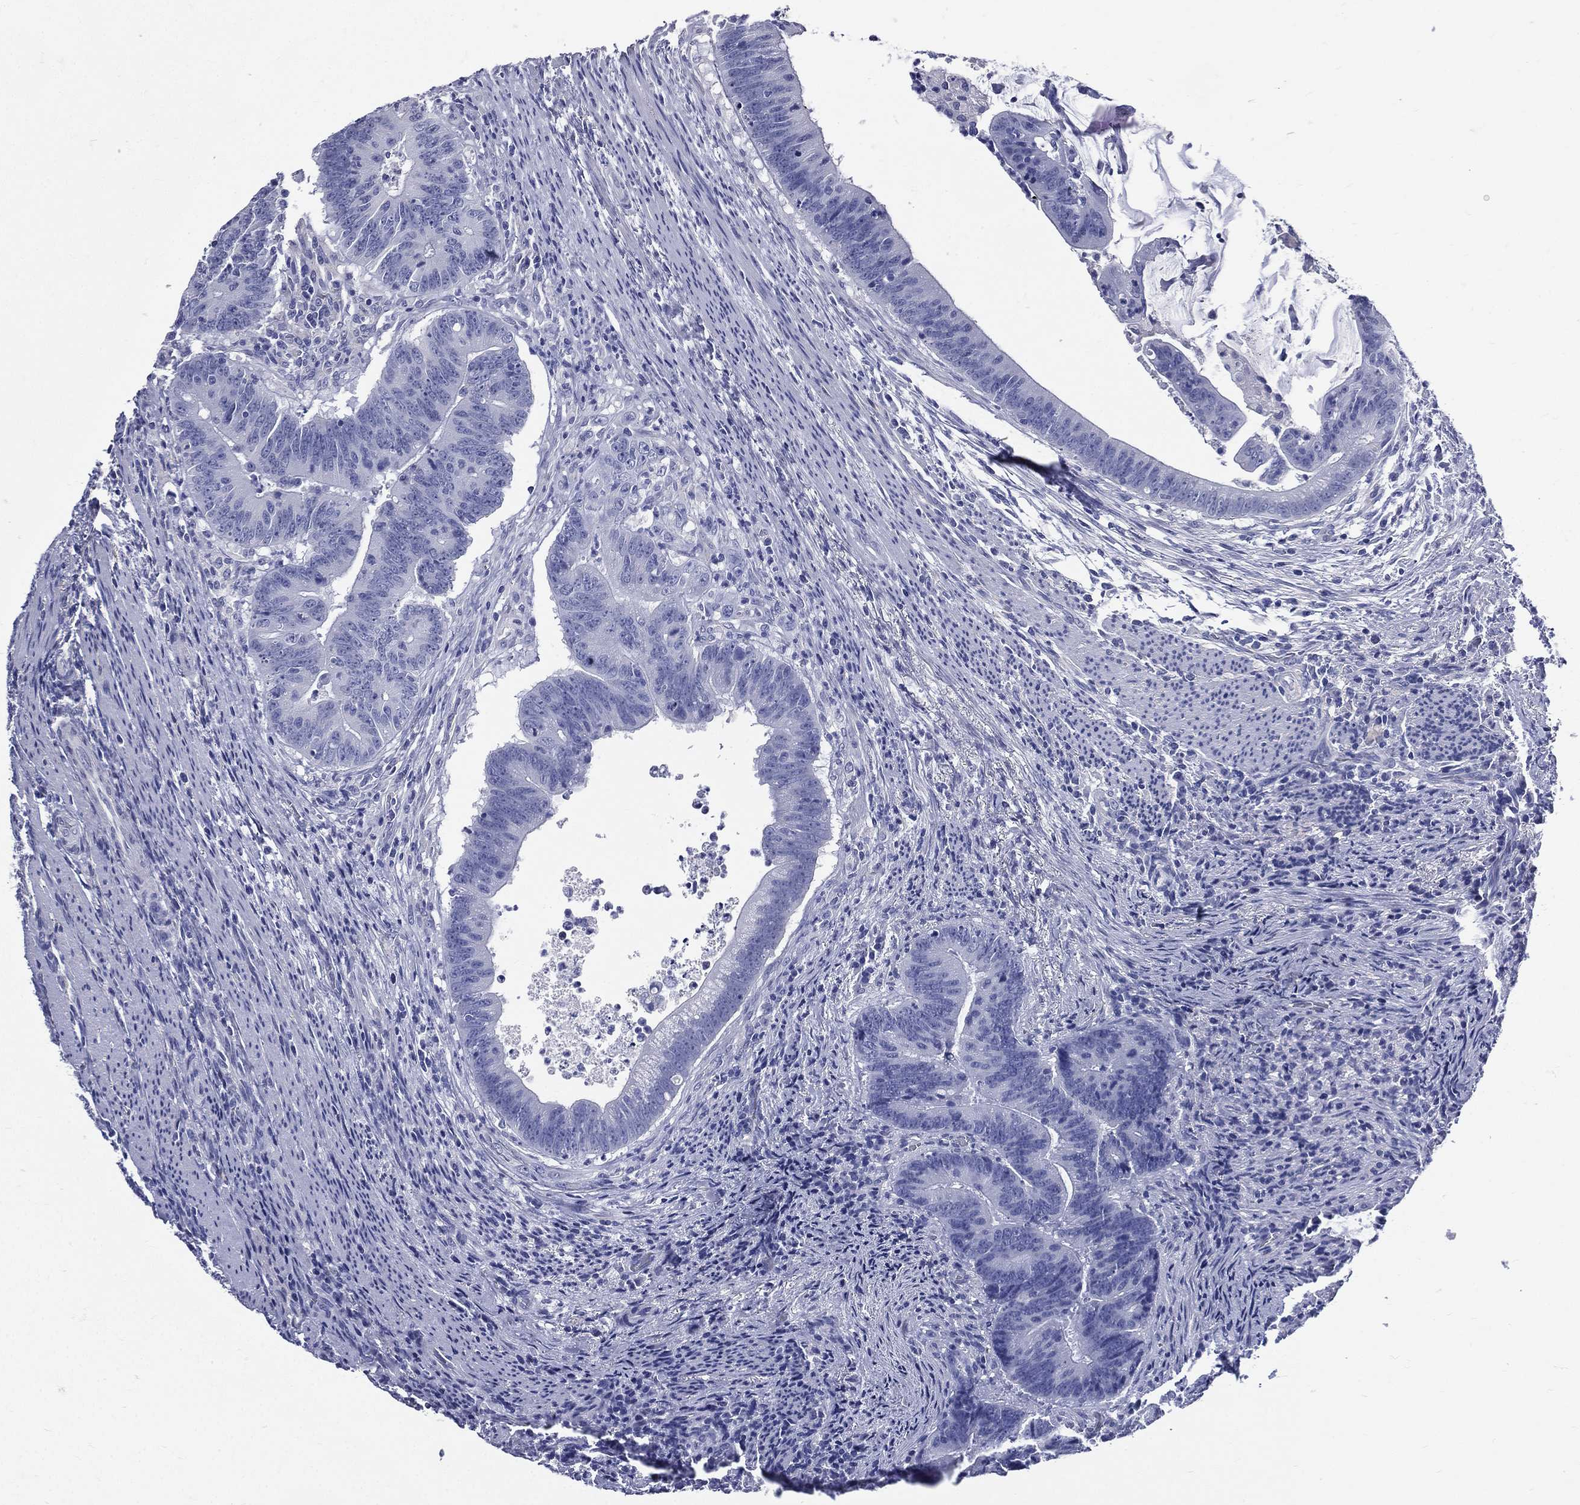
{"staining": {"intensity": "negative", "quantity": "none", "location": "none"}, "tissue": "colorectal cancer", "cell_type": "Tumor cells", "image_type": "cancer", "snomed": [{"axis": "morphology", "description": "Adenocarcinoma, NOS"}, {"axis": "topography", "description": "Colon"}], "caption": "Tumor cells show no significant staining in colorectal adenocarcinoma.", "gene": "DPYS", "patient": {"sex": "female", "age": 87}}